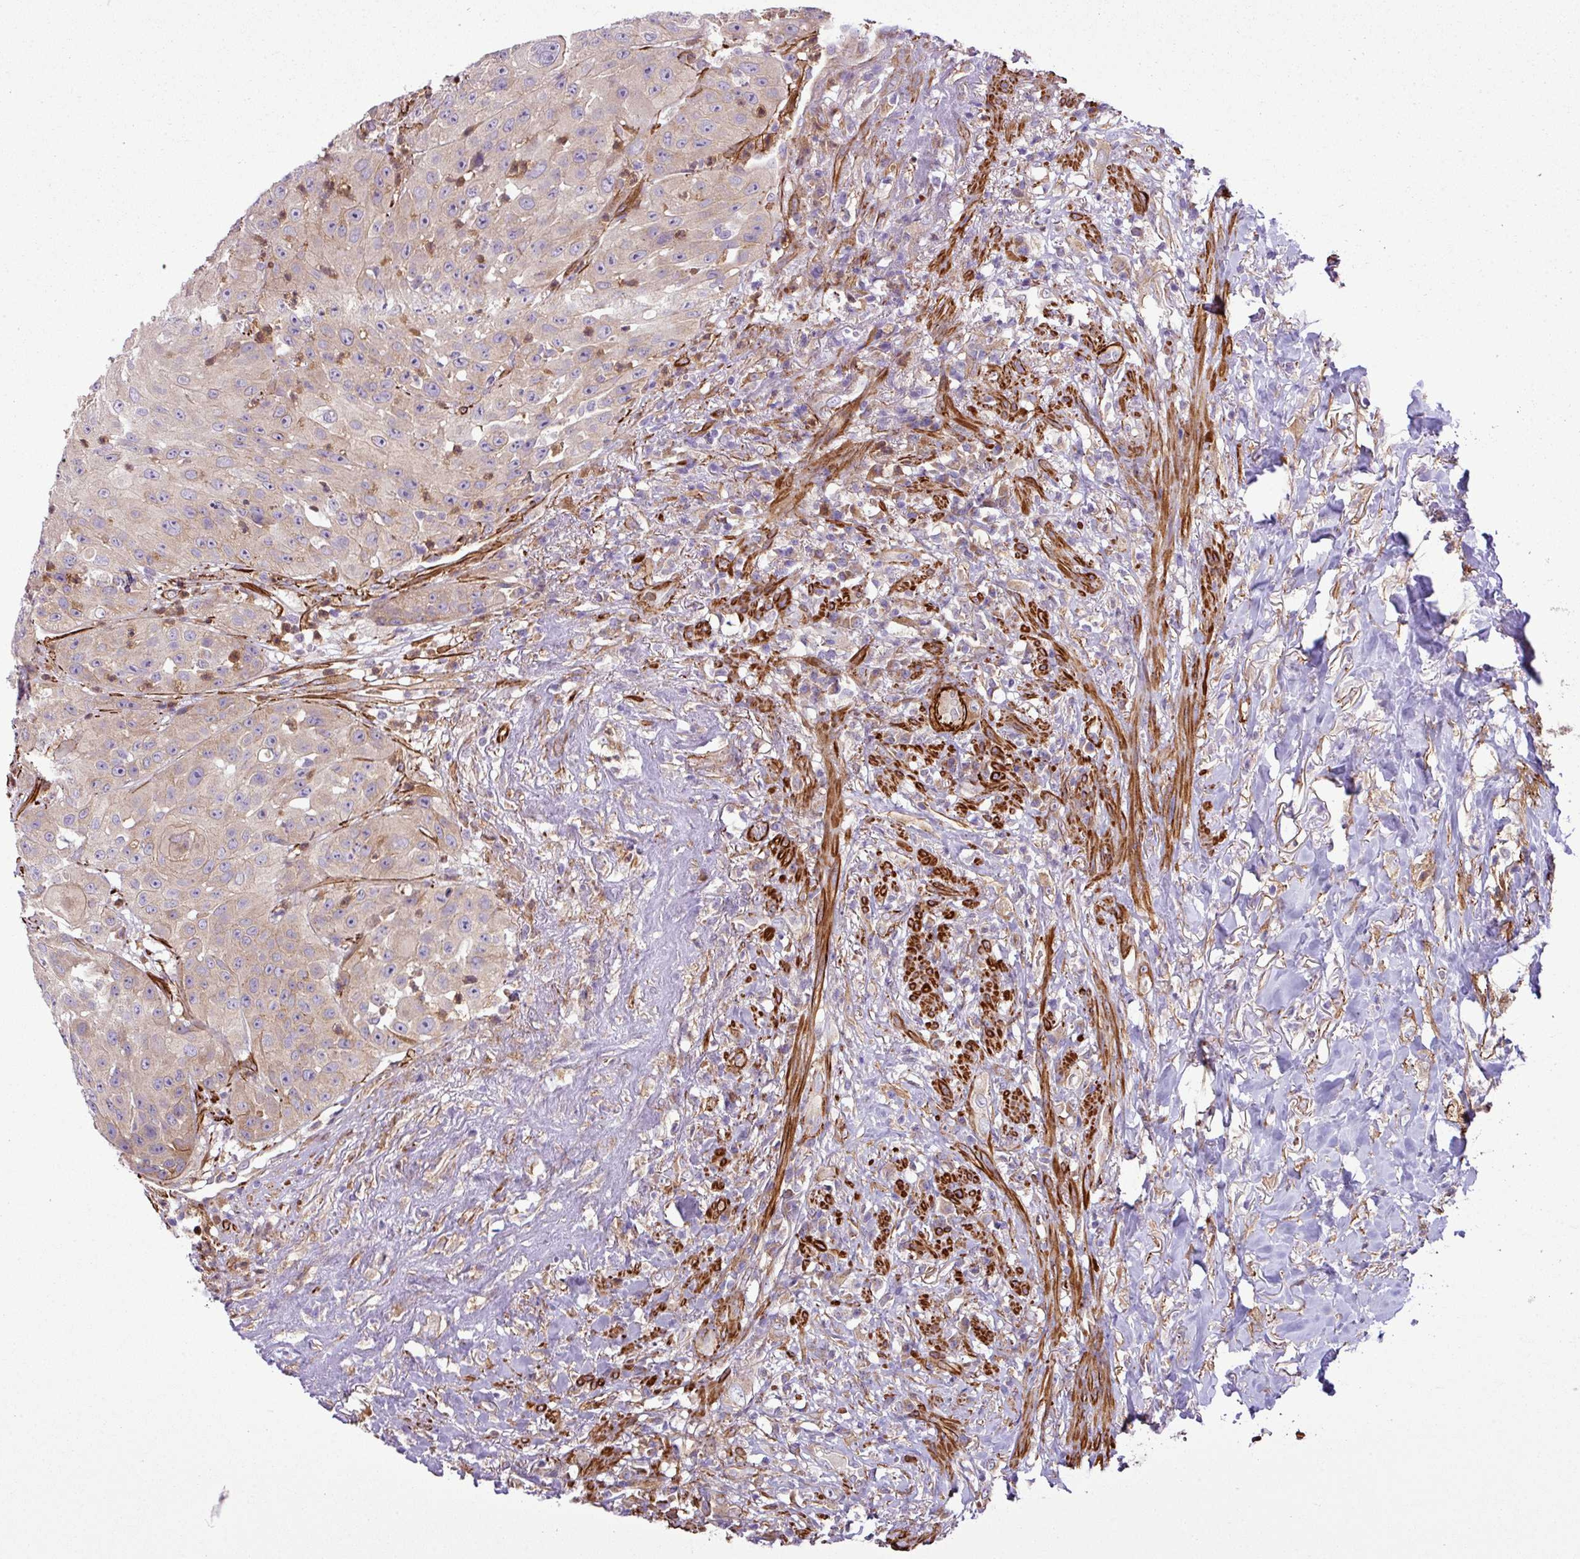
{"staining": {"intensity": "weak", "quantity": ">75%", "location": "cytoplasmic/membranous"}, "tissue": "head and neck cancer", "cell_type": "Tumor cells", "image_type": "cancer", "snomed": [{"axis": "morphology", "description": "Squamous cell carcinoma, NOS"}, {"axis": "topography", "description": "Head-Neck"}], "caption": "An immunohistochemistry (IHC) image of tumor tissue is shown. Protein staining in brown labels weak cytoplasmic/membranous positivity in squamous cell carcinoma (head and neck) within tumor cells. (DAB IHC with brightfield microscopy, high magnification).", "gene": "FAM47E", "patient": {"sex": "male", "age": 83}}